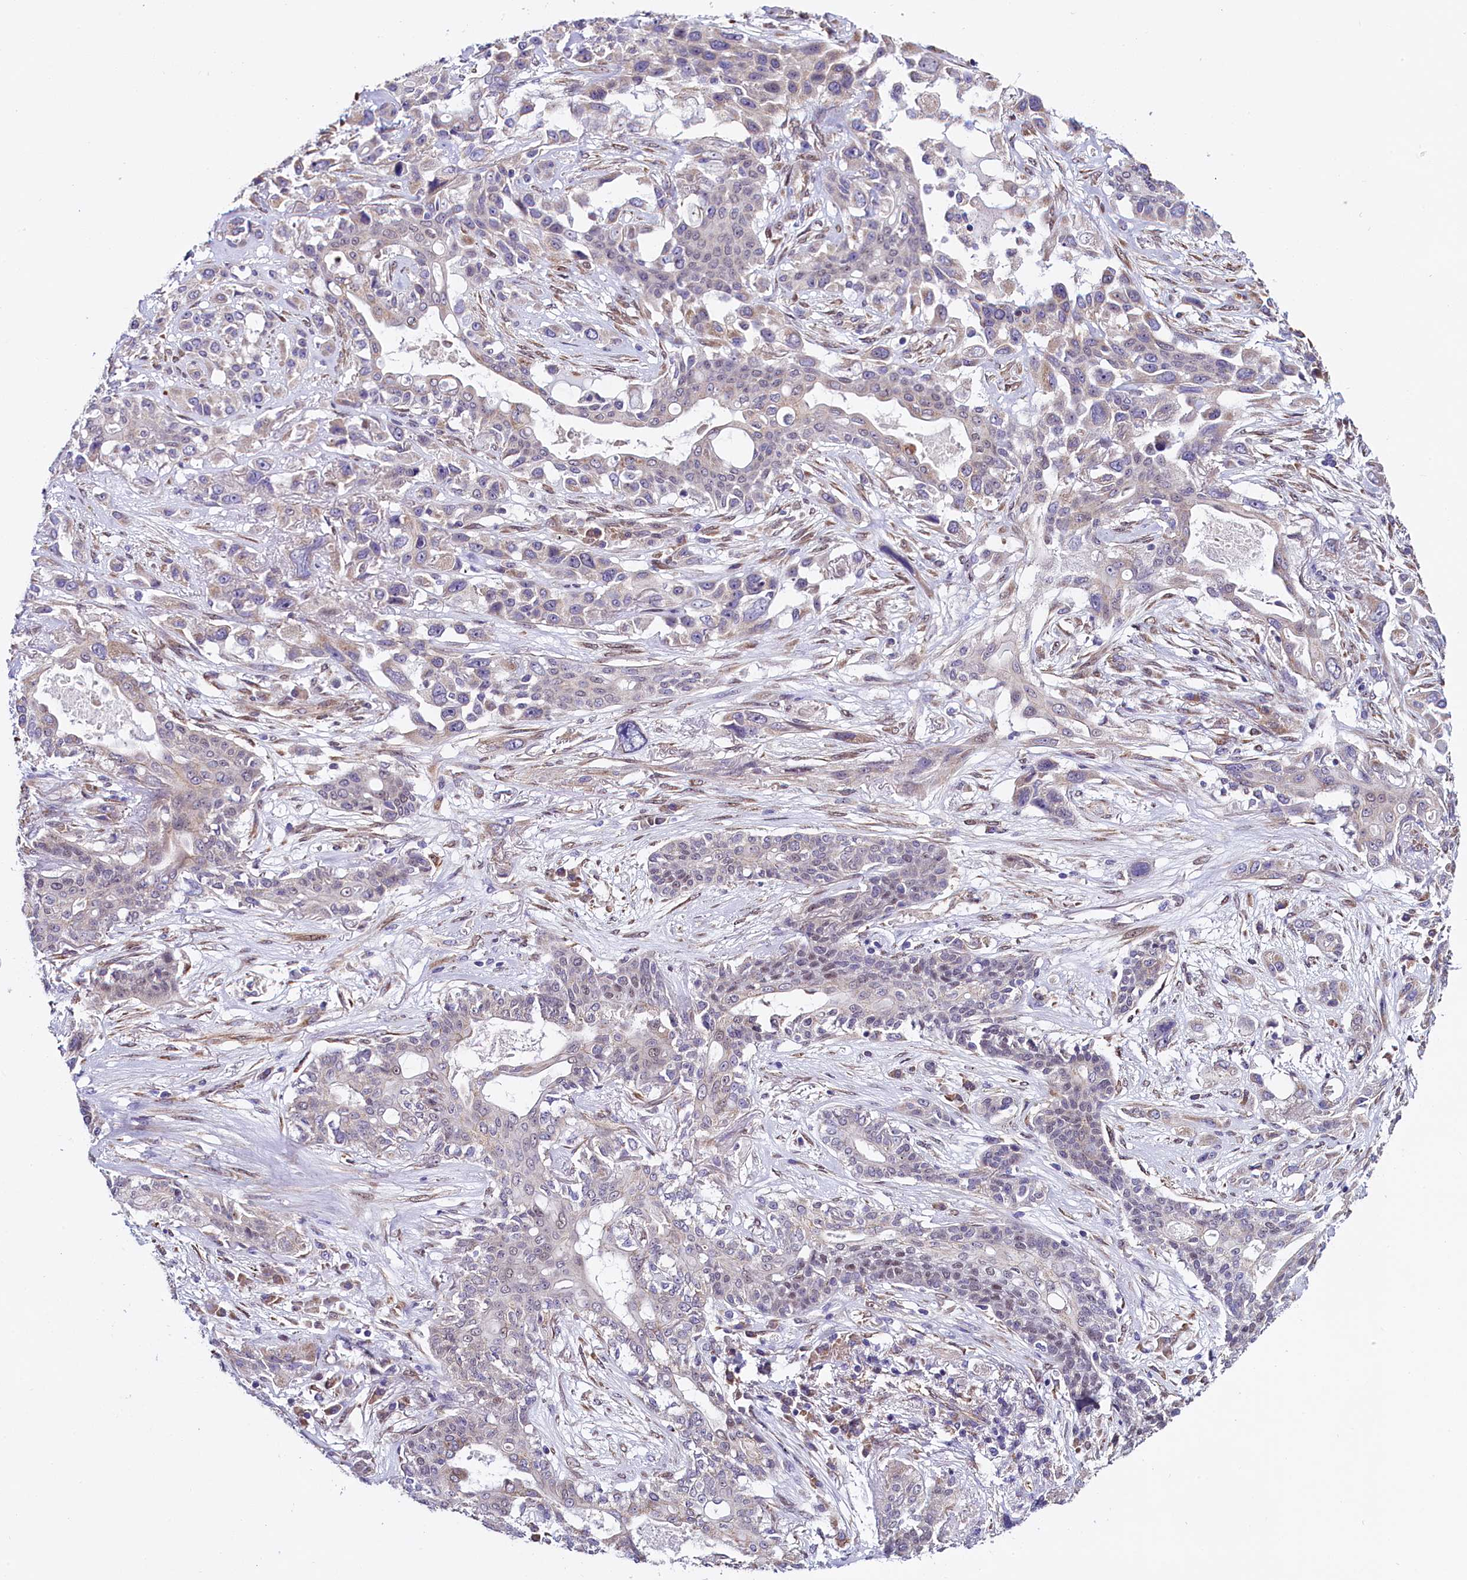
{"staining": {"intensity": "negative", "quantity": "none", "location": "none"}, "tissue": "lung cancer", "cell_type": "Tumor cells", "image_type": "cancer", "snomed": [{"axis": "morphology", "description": "Squamous cell carcinoma, NOS"}, {"axis": "topography", "description": "Lung"}], "caption": "The image reveals no staining of tumor cells in squamous cell carcinoma (lung).", "gene": "UACA", "patient": {"sex": "female", "age": 70}}